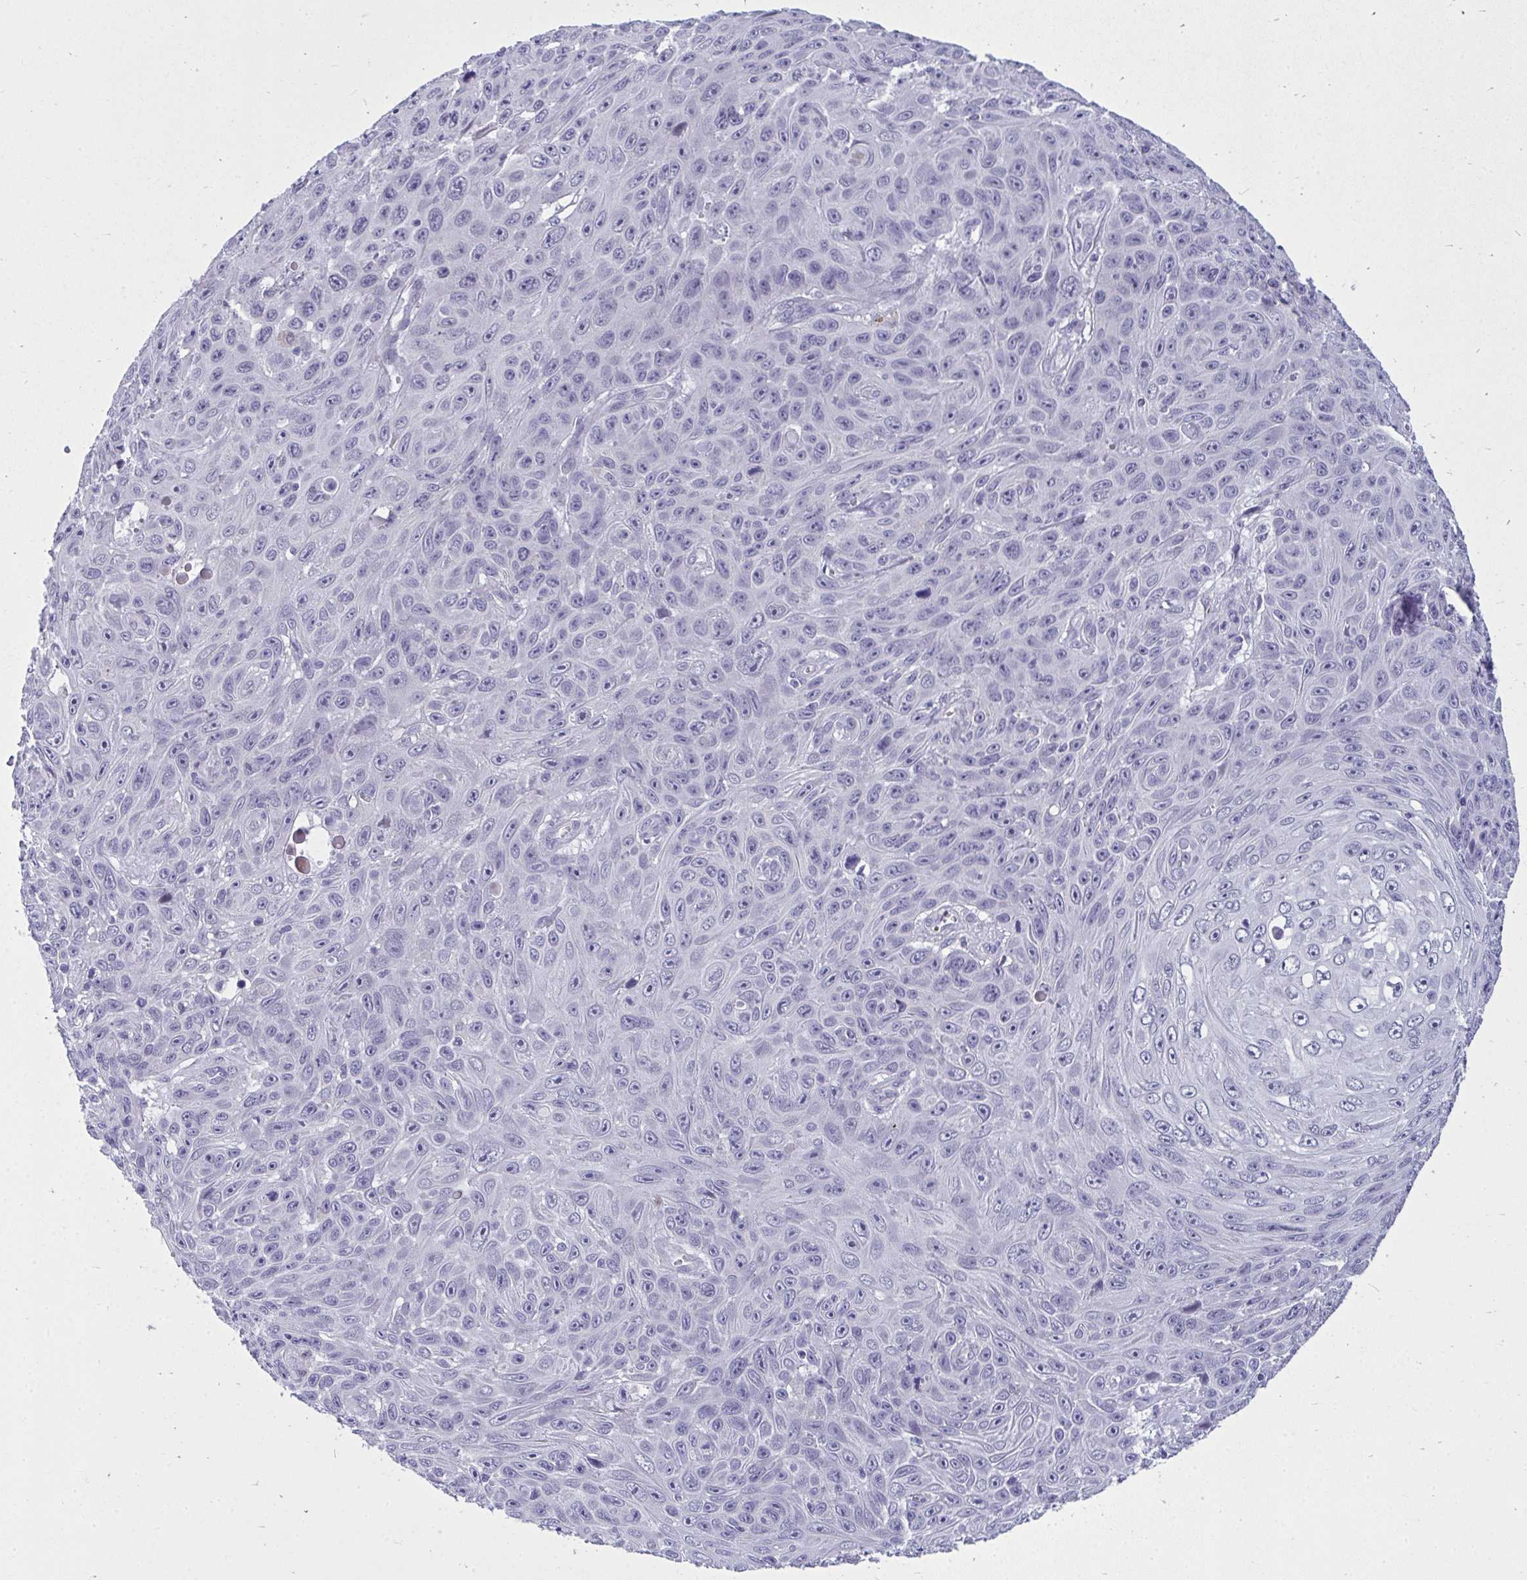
{"staining": {"intensity": "negative", "quantity": "none", "location": "none"}, "tissue": "skin cancer", "cell_type": "Tumor cells", "image_type": "cancer", "snomed": [{"axis": "morphology", "description": "Squamous cell carcinoma, NOS"}, {"axis": "topography", "description": "Skin"}], "caption": "Skin squamous cell carcinoma stained for a protein using IHC exhibits no positivity tumor cells.", "gene": "TSBP1", "patient": {"sex": "male", "age": 82}}